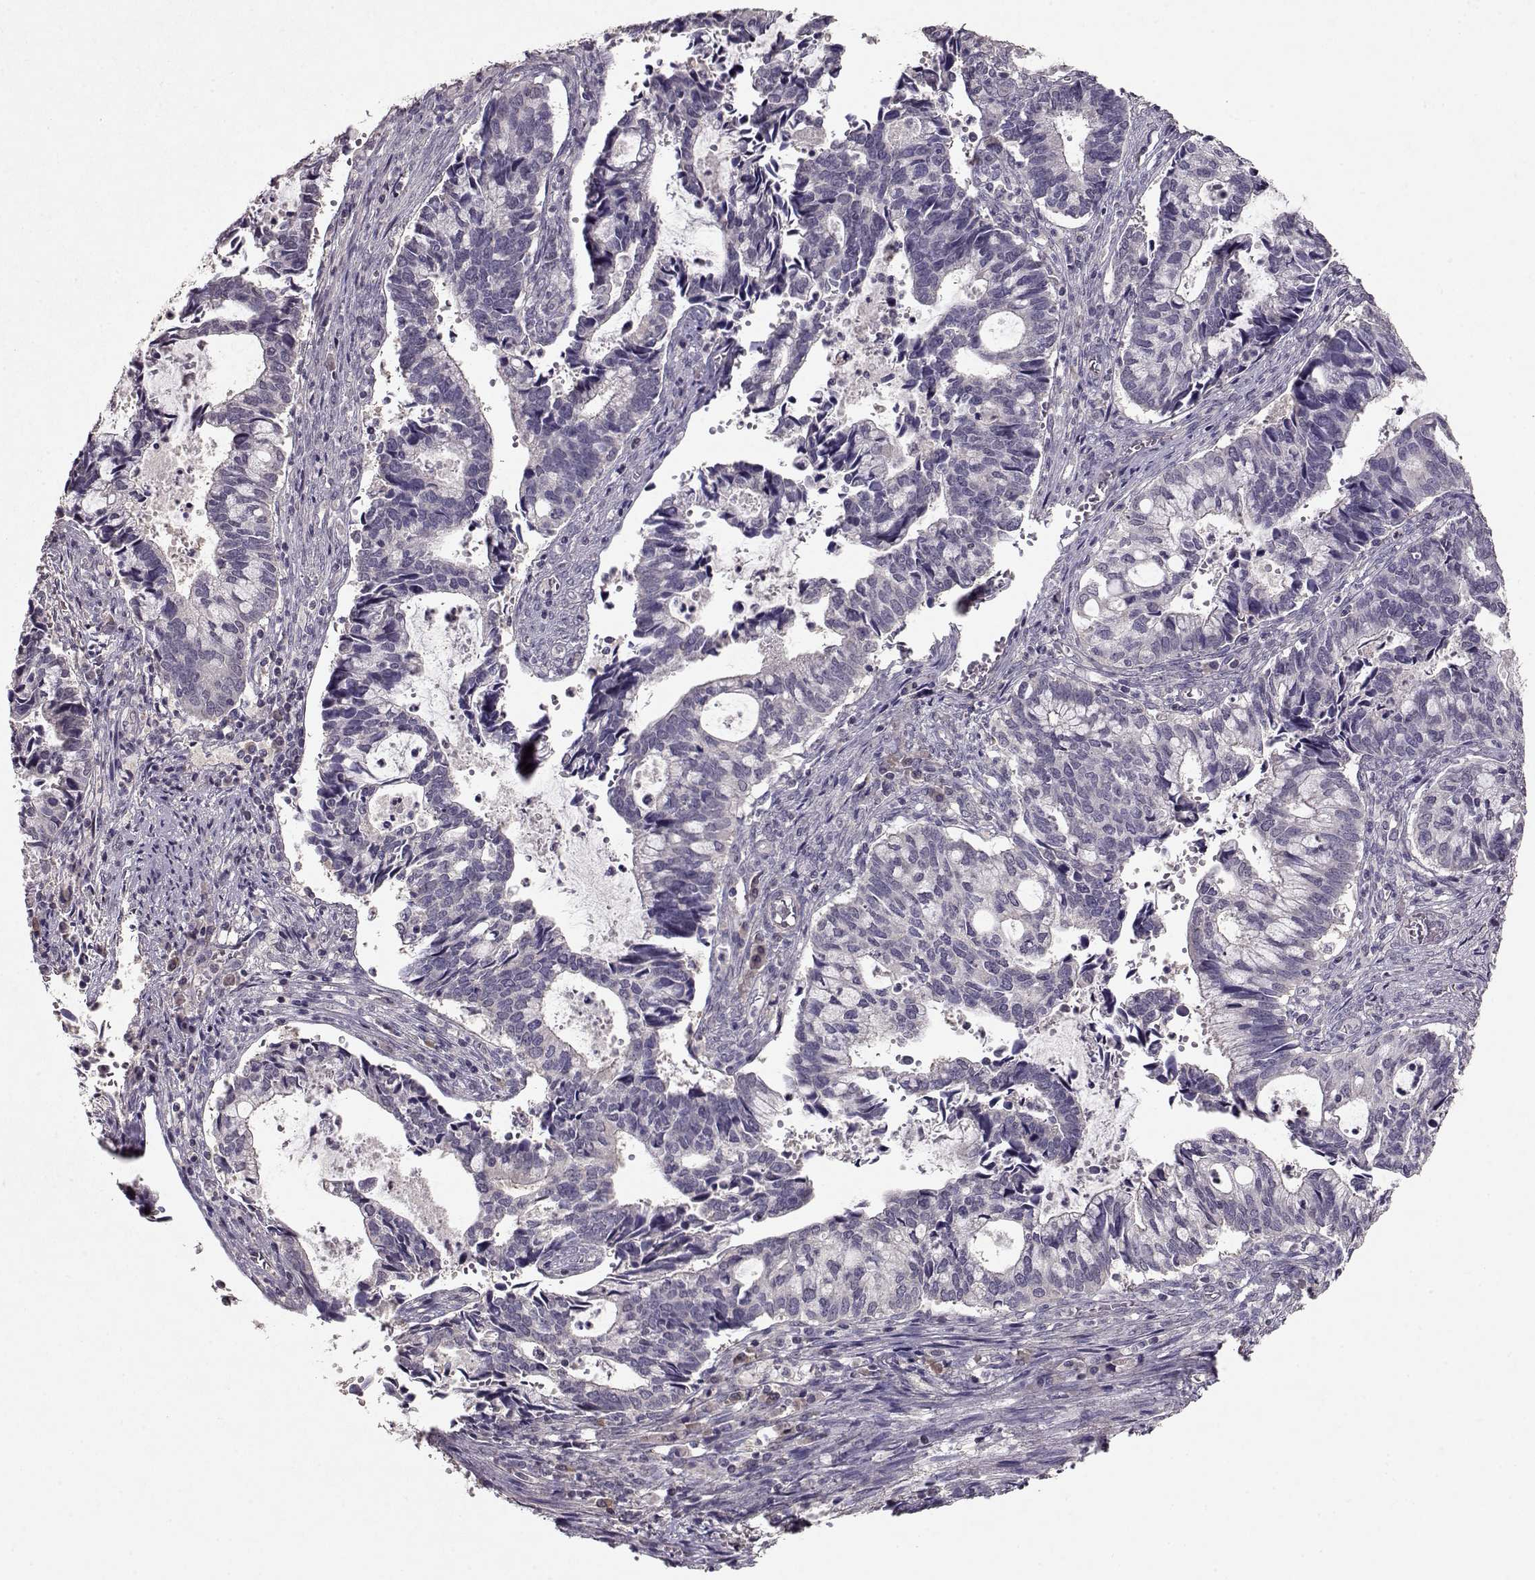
{"staining": {"intensity": "negative", "quantity": "none", "location": "none"}, "tissue": "cervical cancer", "cell_type": "Tumor cells", "image_type": "cancer", "snomed": [{"axis": "morphology", "description": "Adenocarcinoma, NOS"}, {"axis": "topography", "description": "Cervix"}], "caption": "DAB (3,3'-diaminobenzidine) immunohistochemical staining of human cervical adenocarcinoma reveals no significant positivity in tumor cells. (Stains: DAB (3,3'-diaminobenzidine) IHC with hematoxylin counter stain, Microscopy: brightfield microscopy at high magnification).", "gene": "PMCH", "patient": {"sex": "female", "age": 42}}